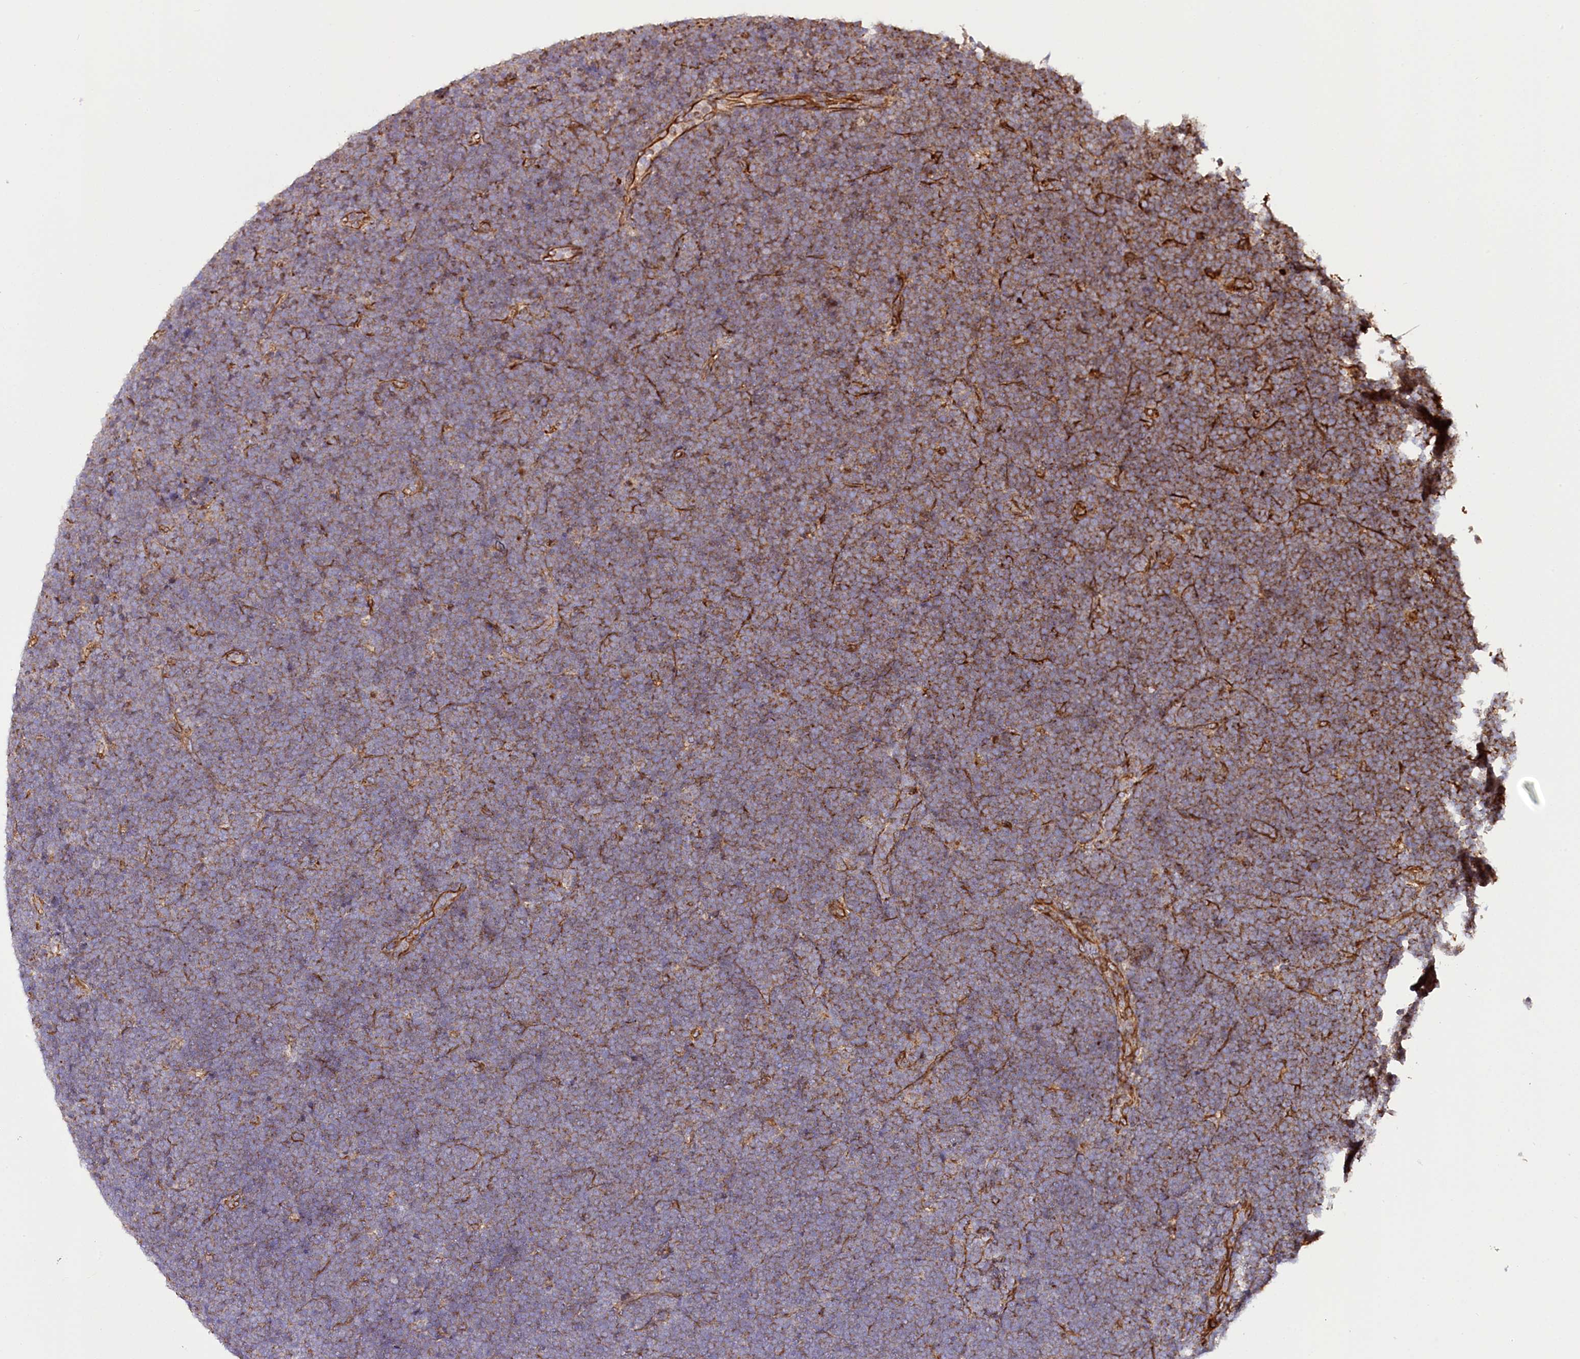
{"staining": {"intensity": "weak", "quantity": ">75%", "location": "cytoplasmic/membranous"}, "tissue": "lymphoma", "cell_type": "Tumor cells", "image_type": "cancer", "snomed": [{"axis": "morphology", "description": "Malignant lymphoma, non-Hodgkin's type, High grade"}, {"axis": "topography", "description": "Lymph node"}], "caption": "Immunohistochemical staining of human lymphoma exhibits low levels of weak cytoplasmic/membranous staining in approximately >75% of tumor cells.", "gene": "THUMPD3", "patient": {"sex": "male", "age": 13}}